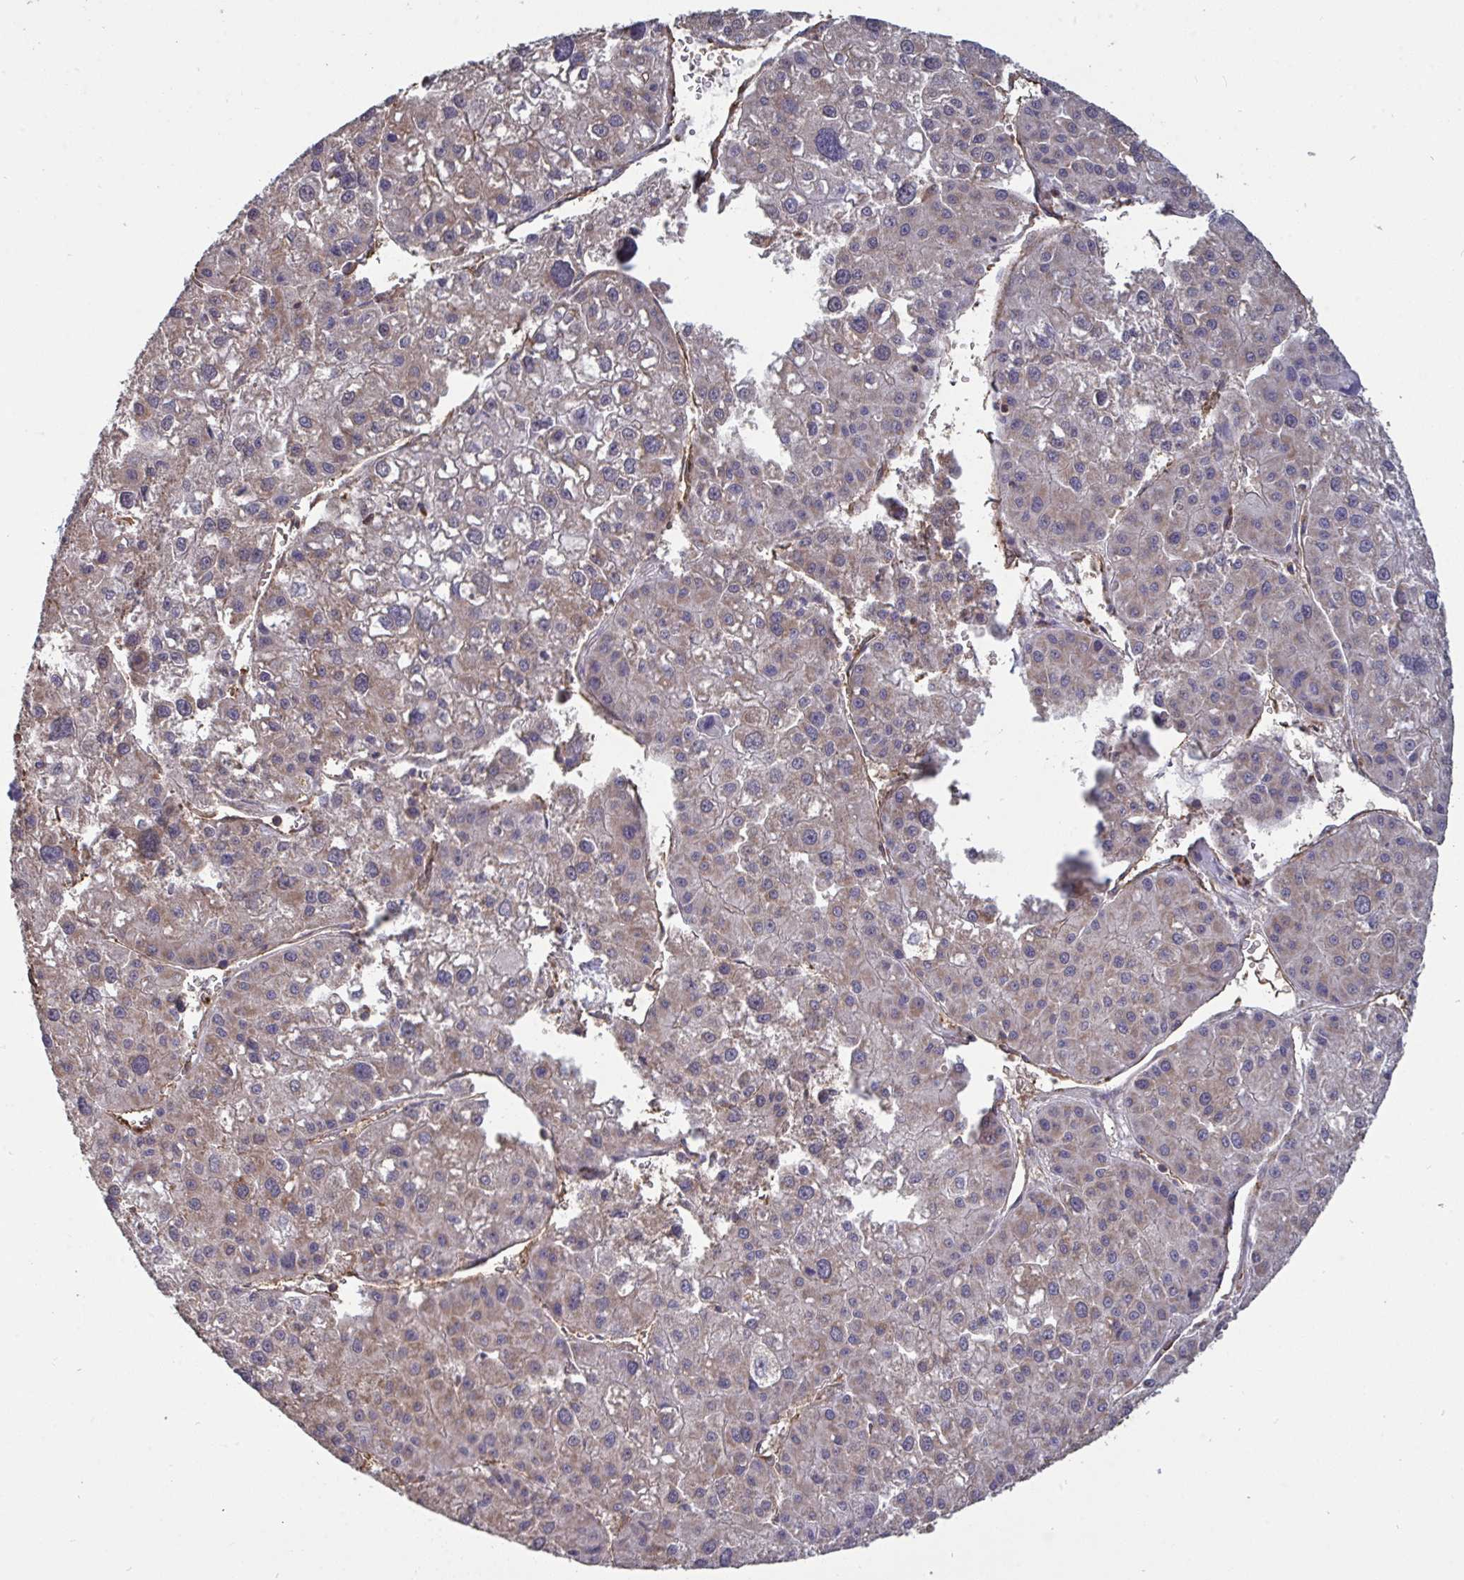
{"staining": {"intensity": "negative", "quantity": "none", "location": "none"}, "tissue": "liver cancer", "cell_type": "Tumor cells", "image_type": "cancer", "snomed": [{"axis": "morphology", "description": "Carcinoma, Hepatocellular, NOS"}, {"axis": "topography", "description": "Liver"}], "caption": "Immunohistochemistry (IHC) of liver cancer shows no expression in tumor cells.", "gene": "ISCU", "patient": {"sex": "male", "age": 73}}